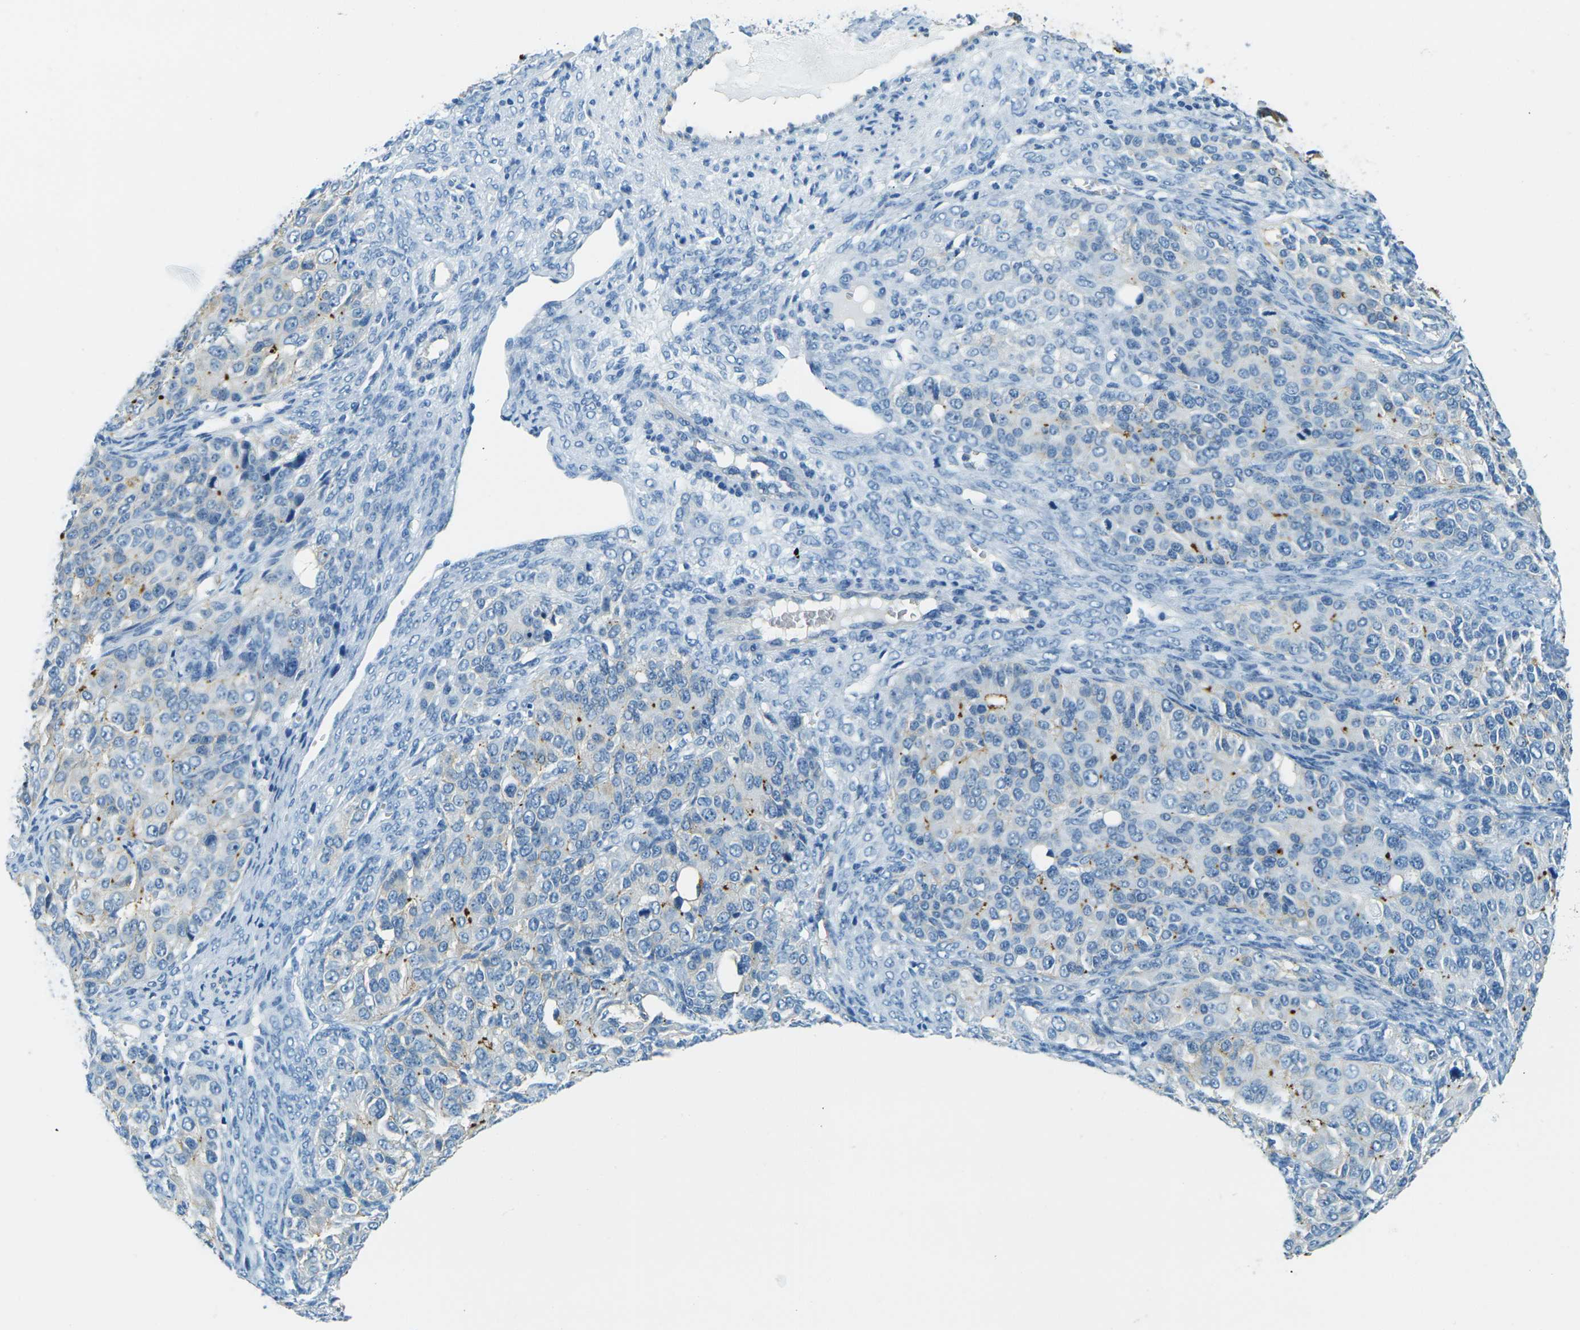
{"staining": {"intensity": "negative", "quantity": "none", "location": "none"}, "tissue": "ovarian cancer", "cell_type": "Tumor cells", "image_type": "cancer", "snomed": [{"axis": "morphology", "description": "Carcinoma, endometroid"}, {"axis": "topography", "description": "Ovary"}], "caption": "The micrograph reveals no significant expression in tumor cells of endometroid carcinoma (ovarian). The staining is performed using DAB brown chromogen with nuclei counter-stained in using hematoxylin.", "gene": "OCLN", "patient": {"sex": "female", "age": 51}}